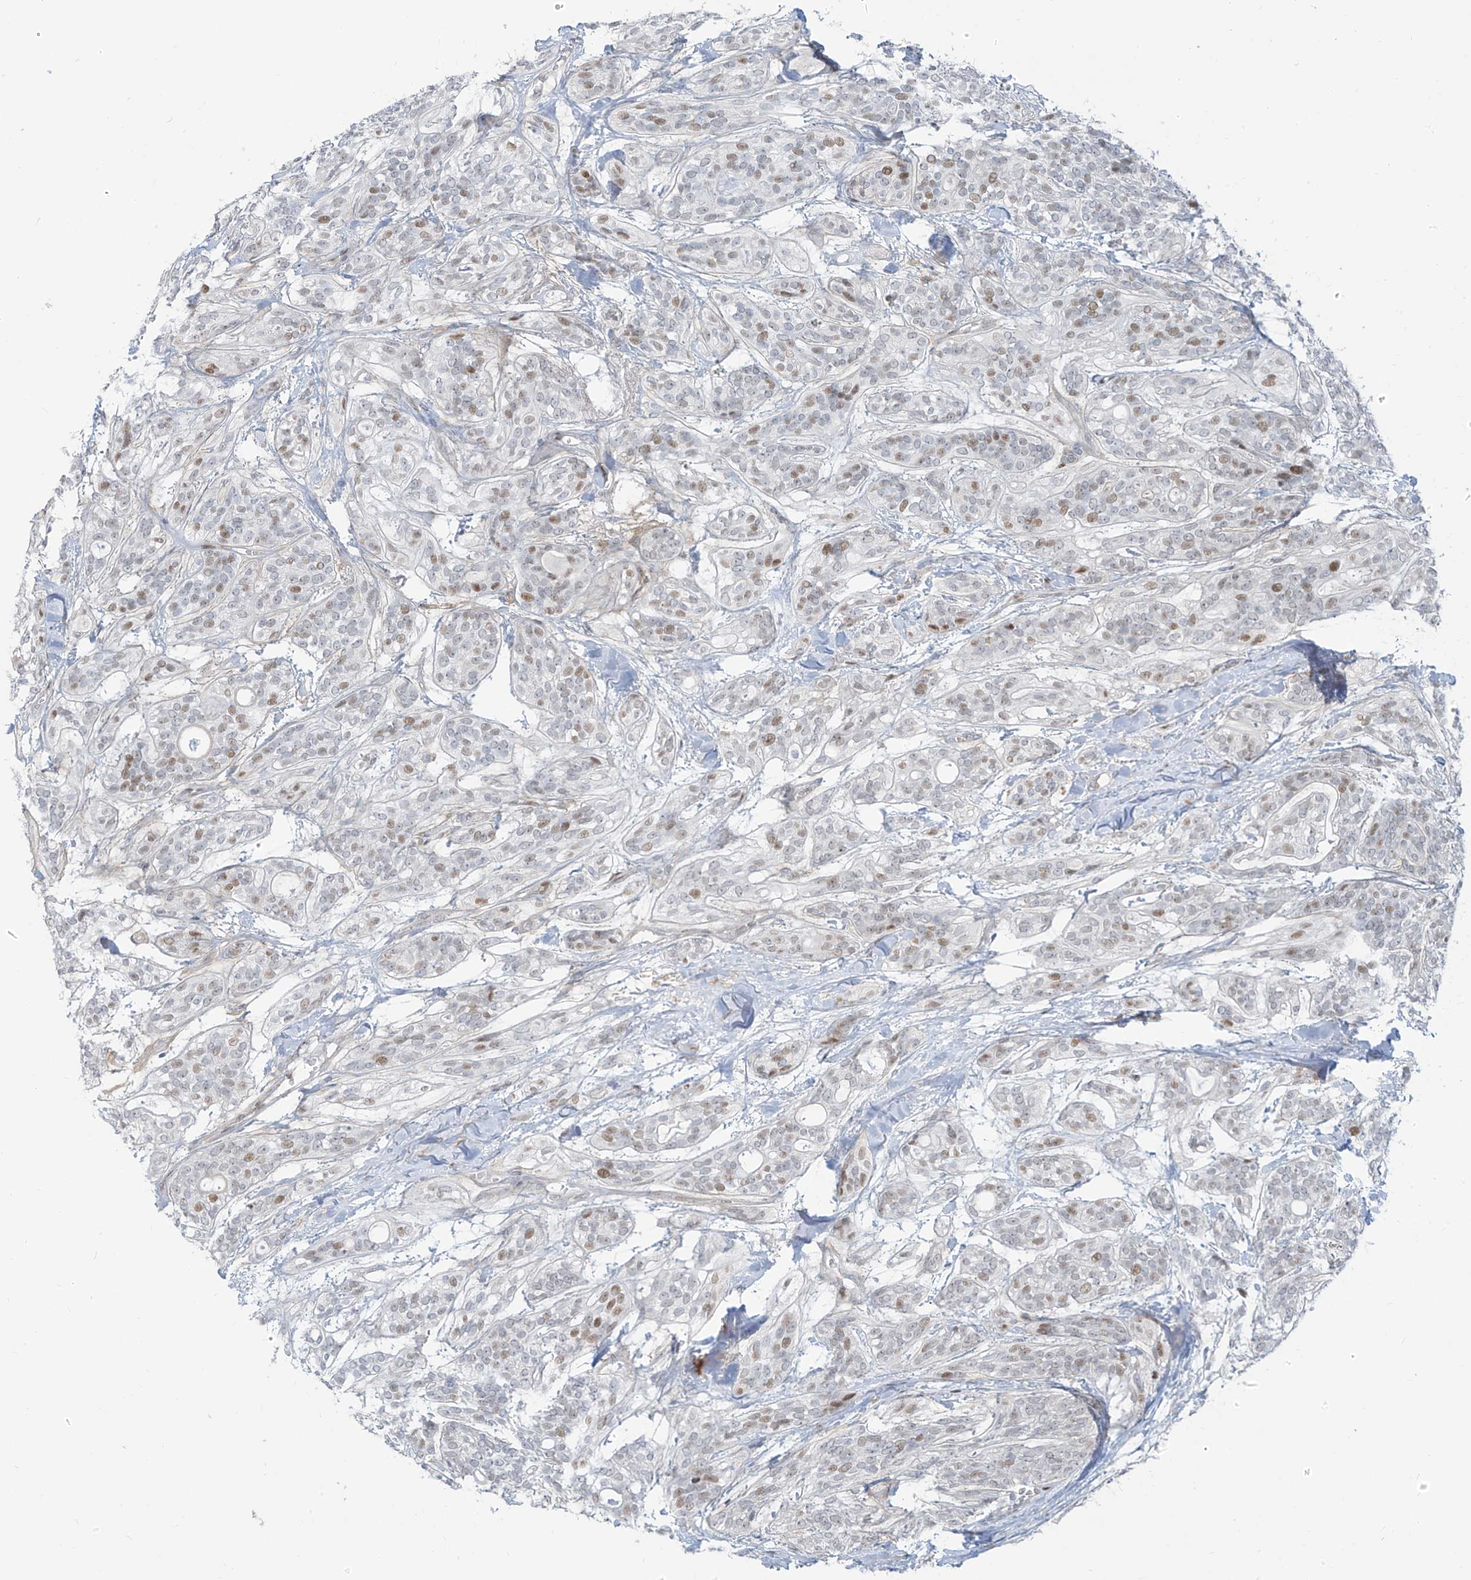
{"staining": {"intensity": "moderate", "quantity": "<25%", "location": "nuclear"}, "tissue": "head and neck cancer", "cell_type": "Tumor cells", "image_type": "cancer", "snomed": [{"axis": "morphology", "description": "Adenocarcinoma, NOS"}, {"axis": "topography", "description": "Head-Neck"}], "caption": "Head and neck cancer stained for a protein (brown) displays moderate nuclear positive expression in about <25% of tumor cells.", "gene": "LIN9", "patient": {"sex": "male", "age": 66}}